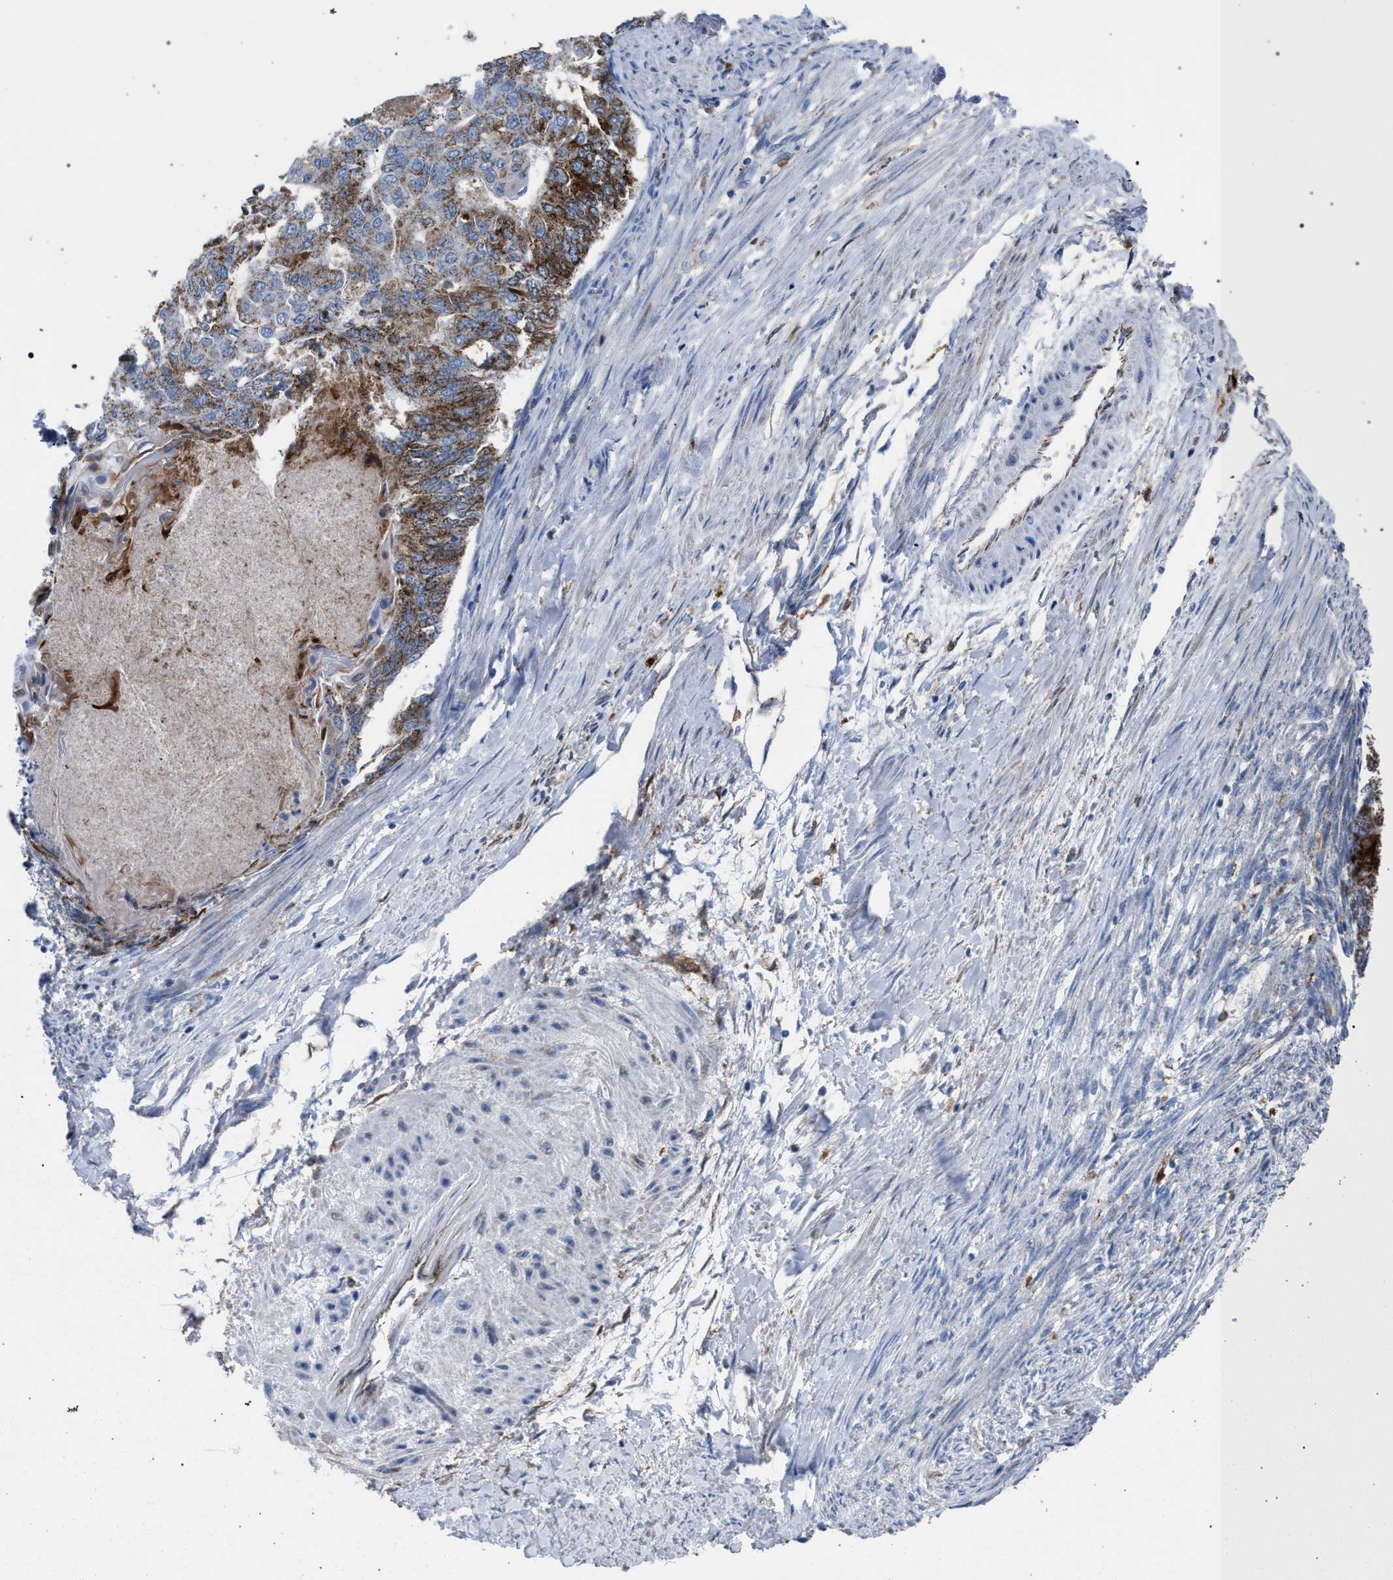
{"staining": {"intensity": "moderate", "quantity": ">75%", "location": "cytoplasmic/membranous"}, "tissue": "endometrial cancer", "cell_type": "Tumor cells", "image_type": "cancer", "snomed": [{"axis": "morphology", "description": "Adenocarcinoma, NOS"}, {"axis": "topography", "description": "Endometrium"}], "caption": "Endometrial cancer (adenocarcinoma) stained with immunohistochemistry displays moderate cytoplasmic/membranous positivity in about >75% of tumor cells.", "gene": "HSD17B4", "patient": {"sex": "female", "age": 32}}